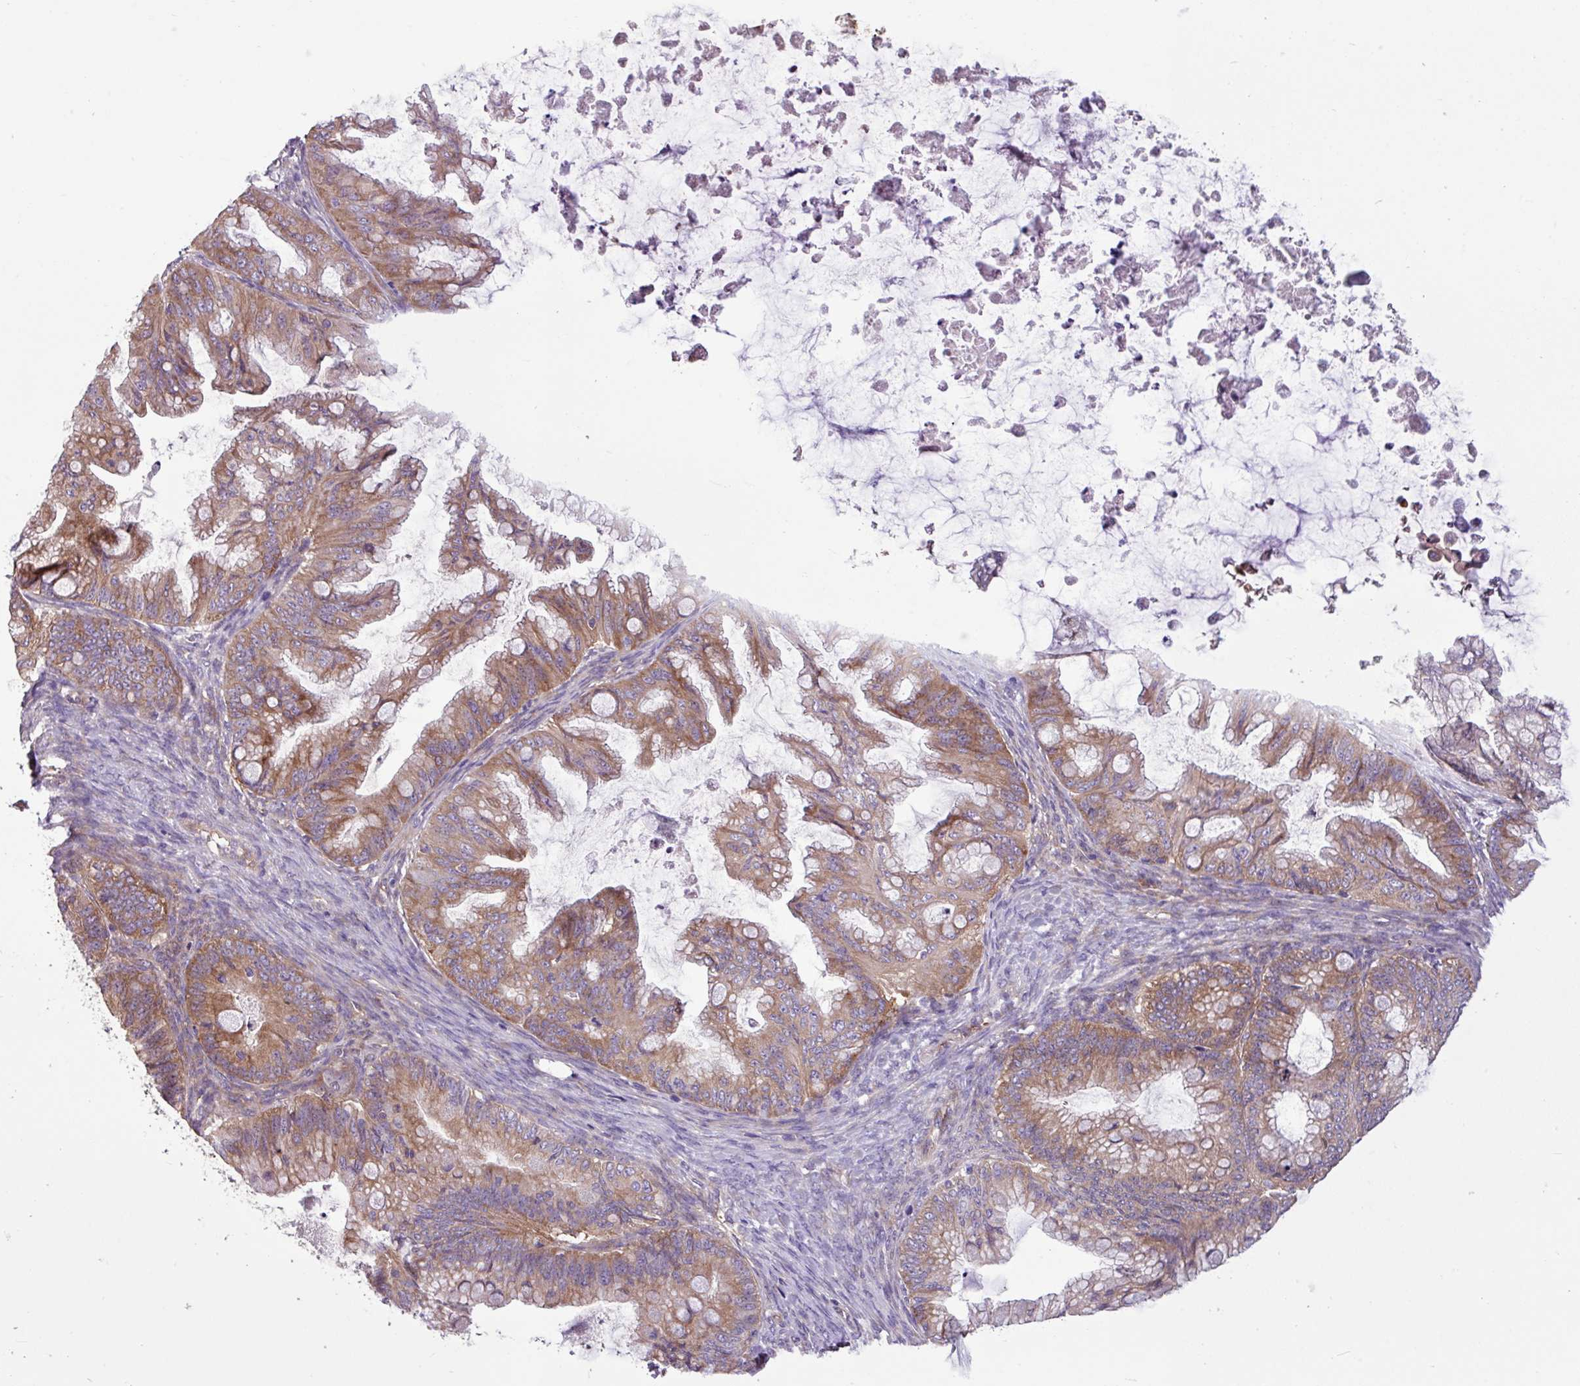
{"staining": {"intensity": "moderate", "quantity": ">75%", "location": "cytoplasmic/membranous"}, "tissue": "ovarian cancer", "cell_type": "Tumor cells", "image_type": "cancer", "snomed": [{"axis": "morphology", "description": "Cystadenocarcinoma, mucinous, NOS"}, {"axis": "topography", "description": "Ovary"}], "caption": "Immunohistochemical staining of ovarian mucinous cystadenocarcinoma shows medium levels of moderate cytoplasmic/membranous staining in approximately >75% of tumor cells.", "gene": "MROH2A", "patient": {"sex": "female", "age": 35}}